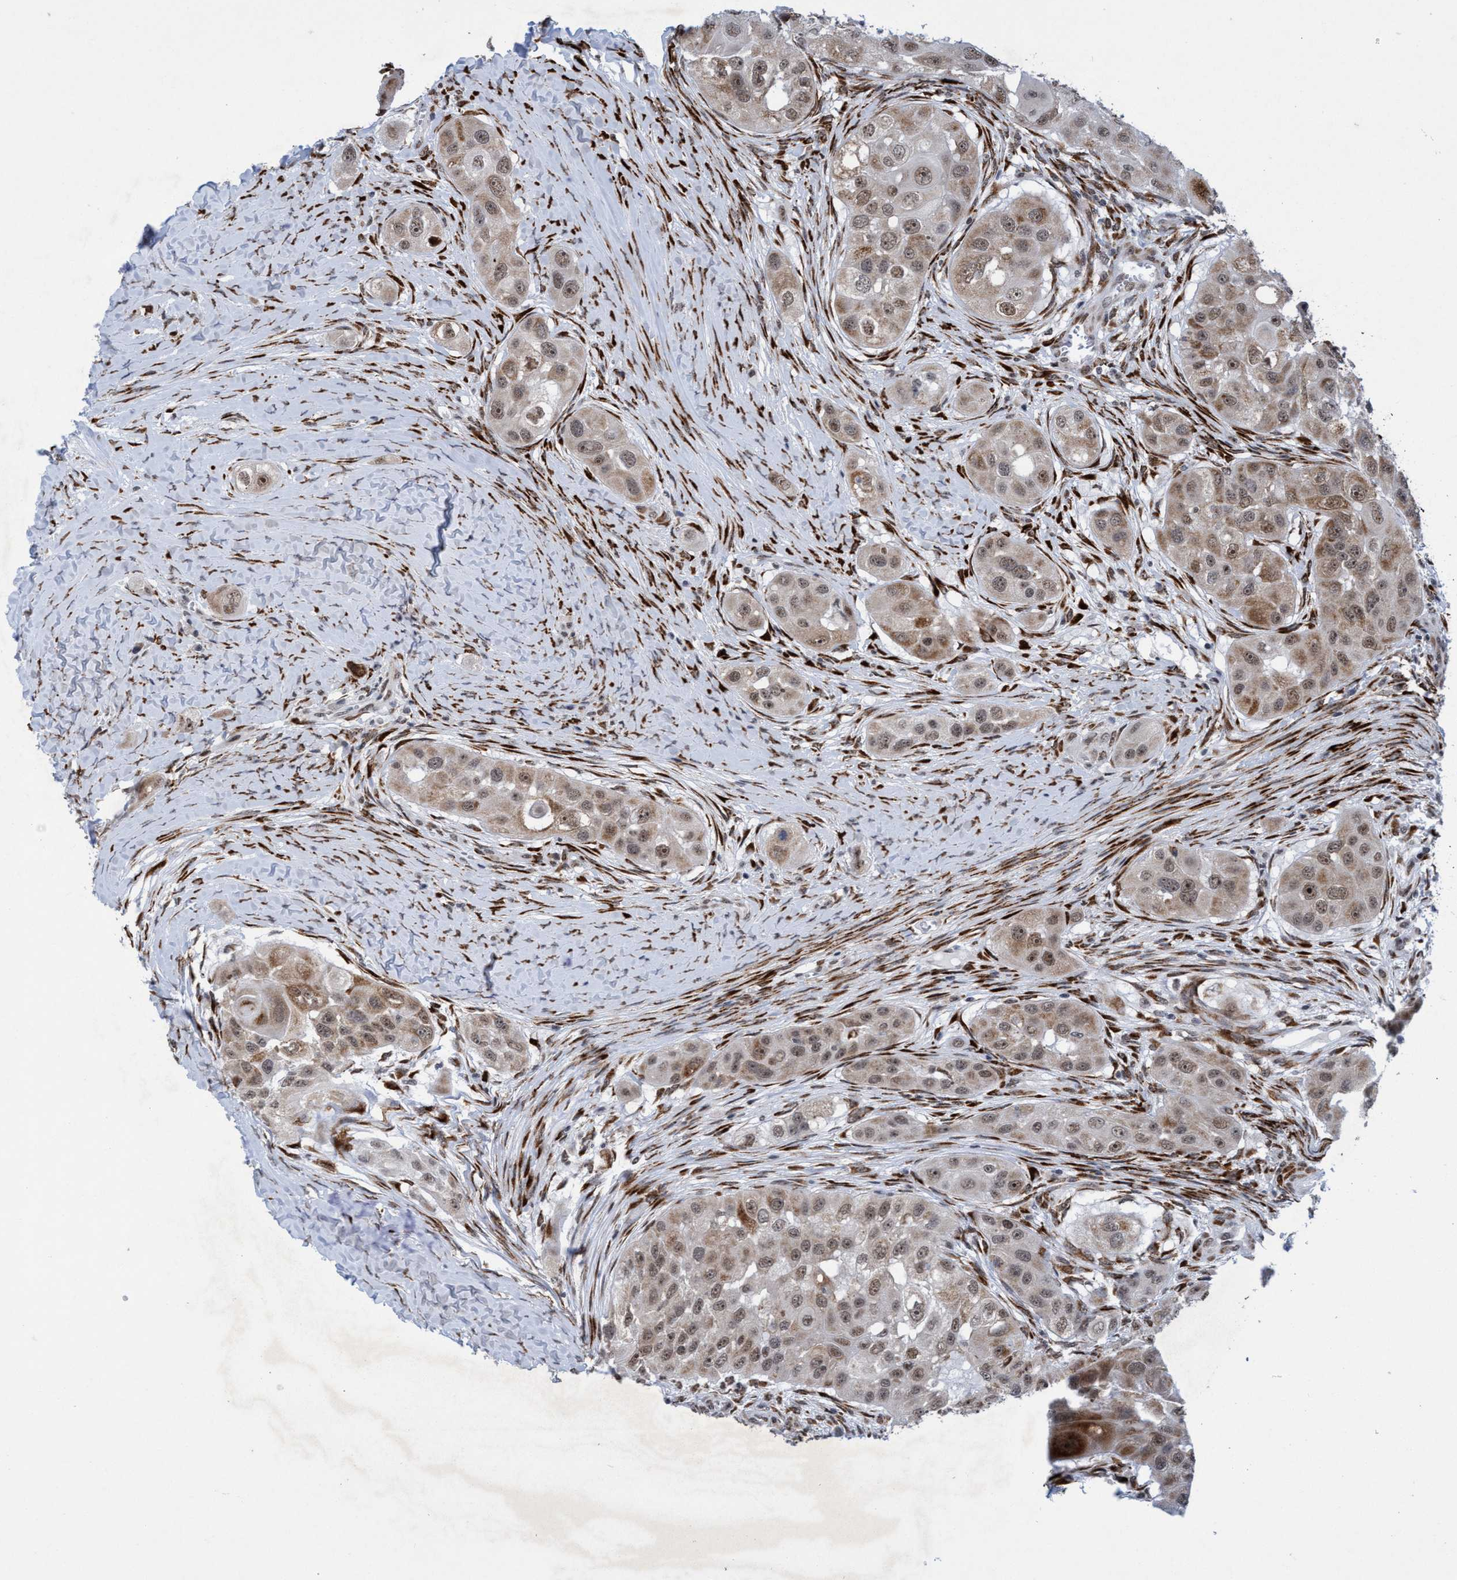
{"staining": {"intensity": "weak", "quantity": ">75%", "location": "cytoplasmic/membranous,nuclear"}, "tissue": "head and neck cancer", "cell_type": "Tumor cells", "image_type": "cancer", "snomed": [{"axis": "morphology", "description": "Normal tissue, NOS"}, {"axis": "morphology", "description": "Squamous cell carcinoma, NOS"}, {"axis": "topography", "description": "Skeletal muscle"}, {"axis": "topography", "description": "Head-Neck"}], "caption": "DAB immunohistochemical staining of squamous cell carcinoma (head and neck) displays weak cytoplasmic/membranous and nuclear protein staining in about >75% of tumor cells.", "gene": "GLT6D1", "patient": {"sex": "male", "age": 51}}